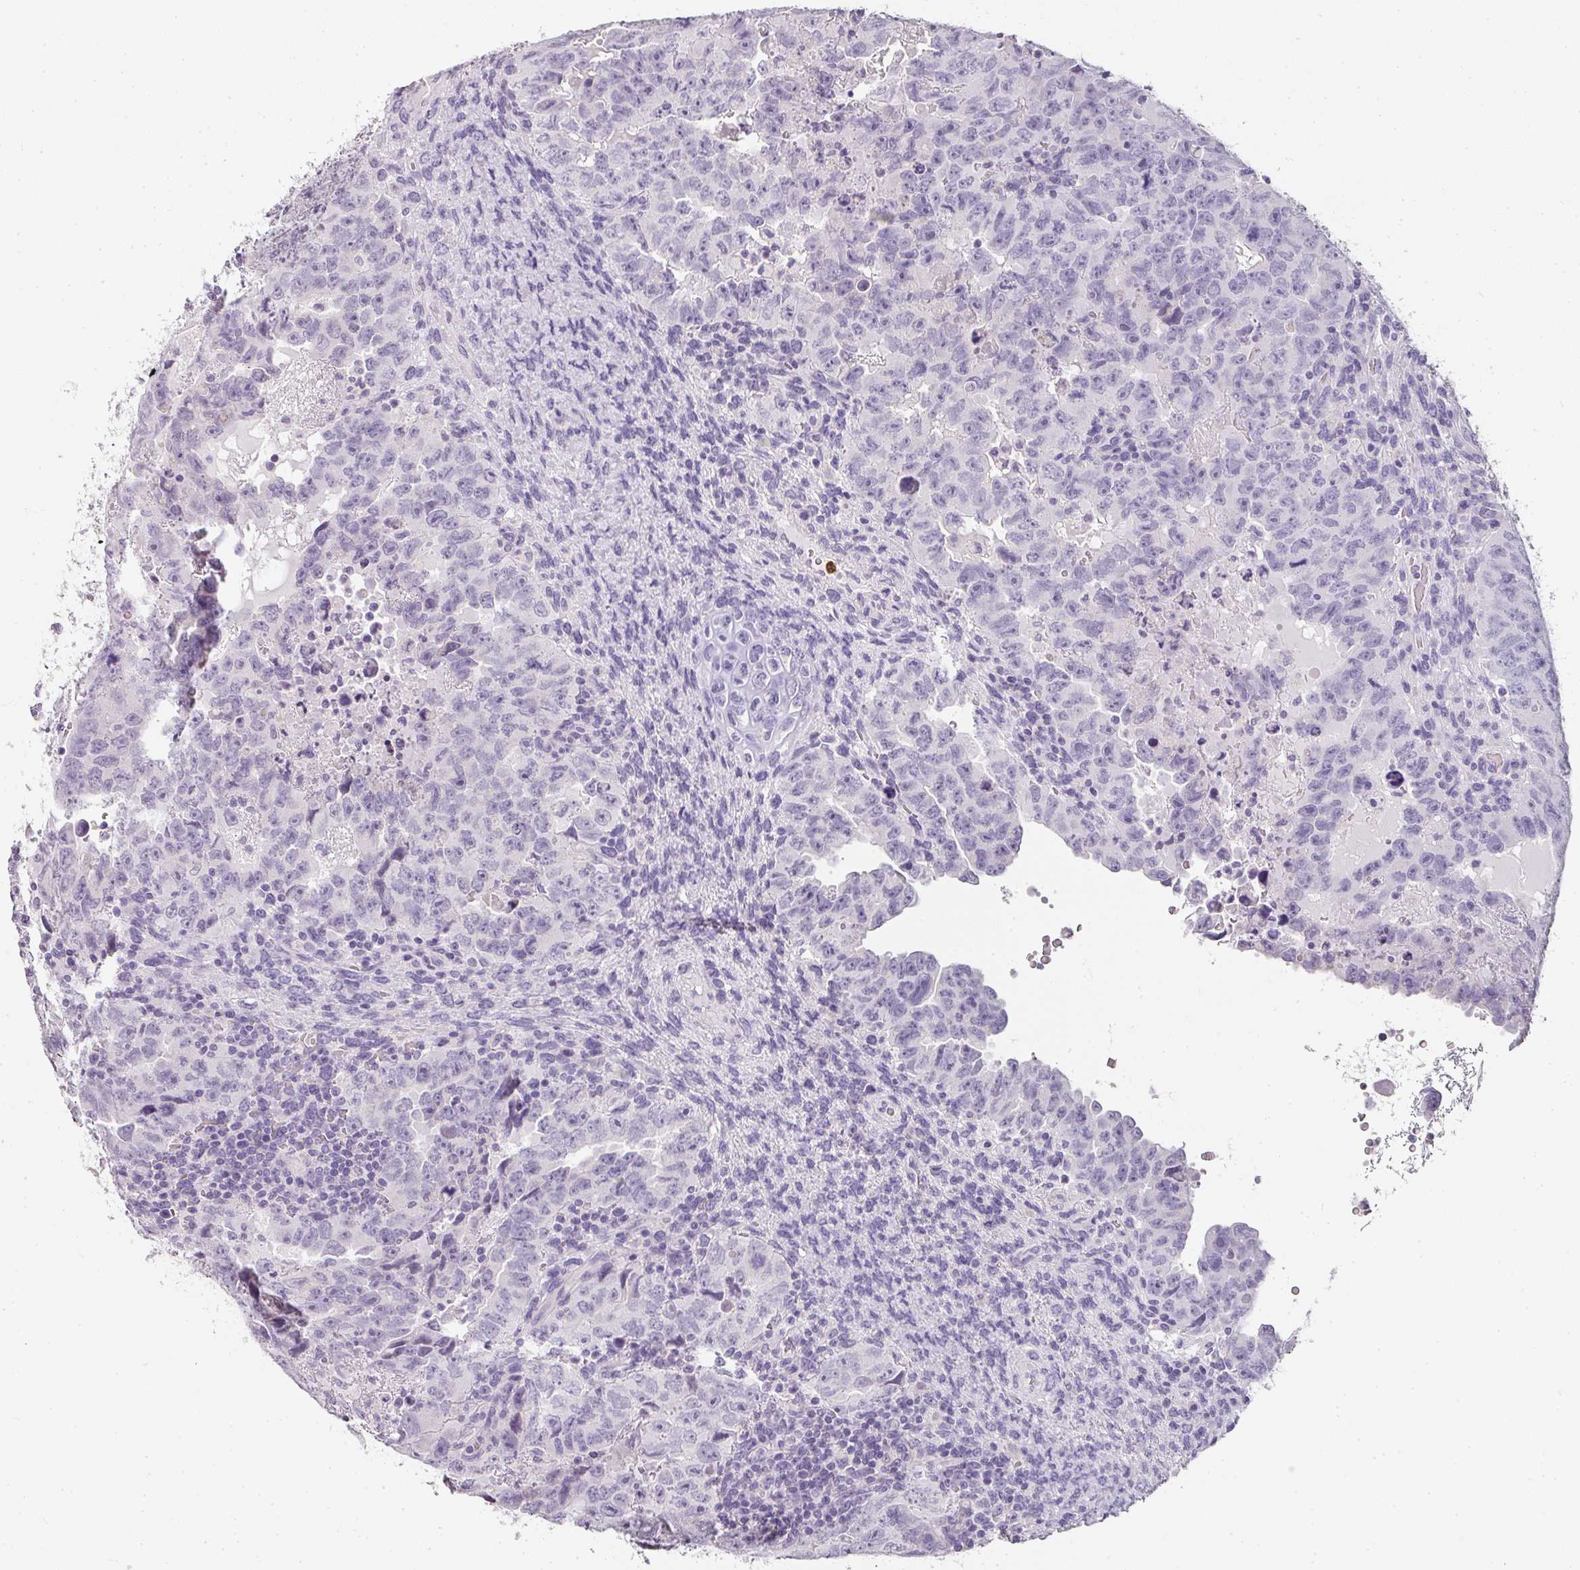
{"staining": {"intensity": "negative", "quantity": "none", "location": "none"}, "tissue": "testis cancer", "cell_type": "Tumor cells", "image_type": "cancer", "snomed": [{"axis": "morphology", "description": "Carcinoma, Embryonal, NOS"}, {"axis": "topography", "description": "Testis"}], "caption": "Tumor cells show no significant staining in testis cancer (embryonal carcinoma). (DAB immunohistochemistry, high magnification).", "gene": "CAMP", "patient": {"sex": "male", "age": 24}}